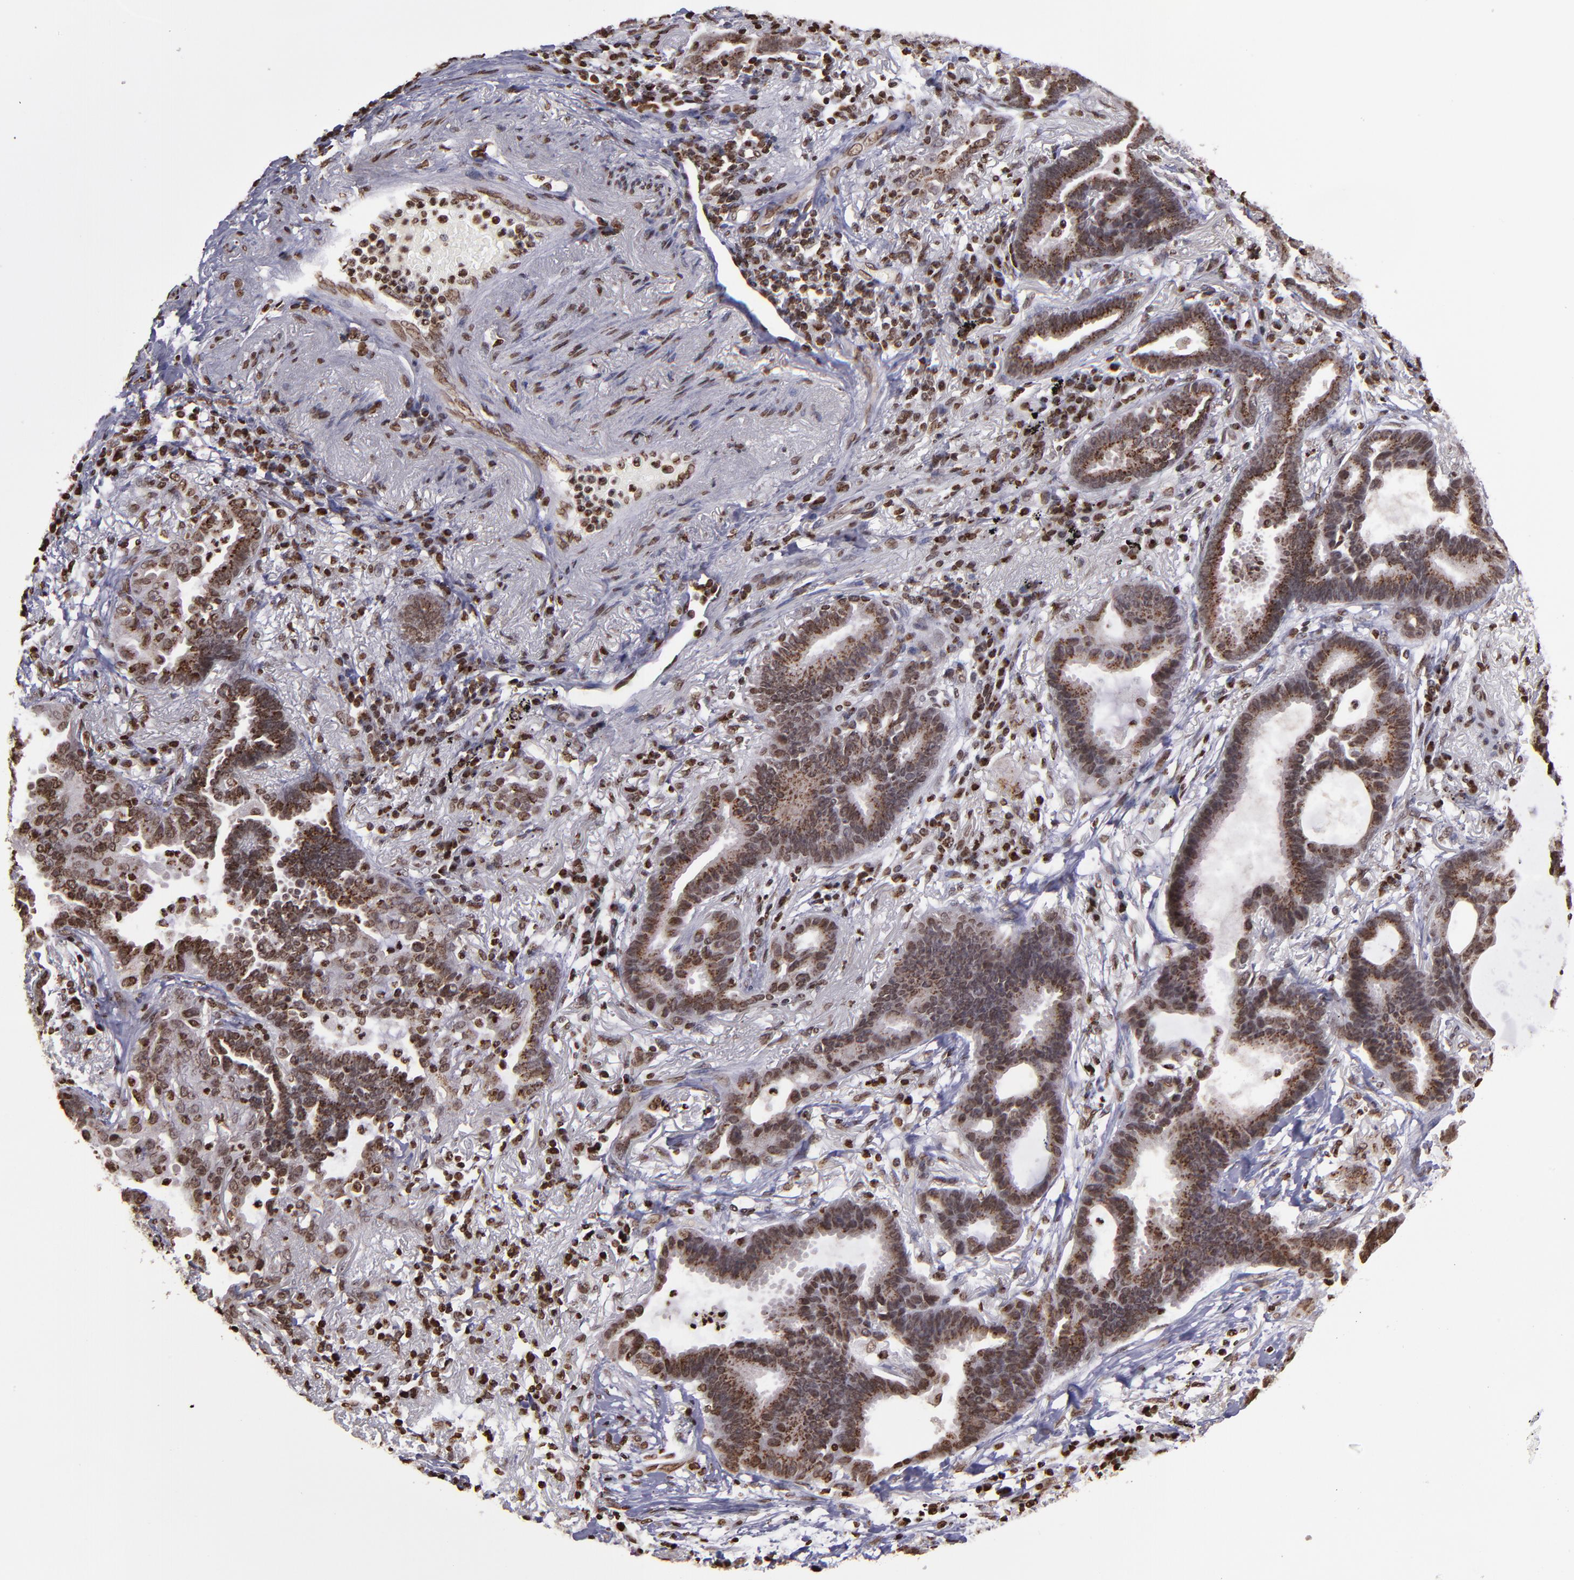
{"staining": {"intensity": "strong", "quantity": ">75%", "location": "cytoplasmic/membranous,nuclear"}, "tissue": "lung cancer", "cell_type": "Tumor cells", "image_type": "cancer", "snomed": [{"axis": "morphology", "description": "Adenocarcinoma, NOS"}, {"axis": "topography", "description": "Lung"}], "caption": "Human lung cancer stained with a protein marker demonstrates strong staining in tumor cells.", "gene": "CSDC2", "patient": {"sex": "female", "age": 64}}